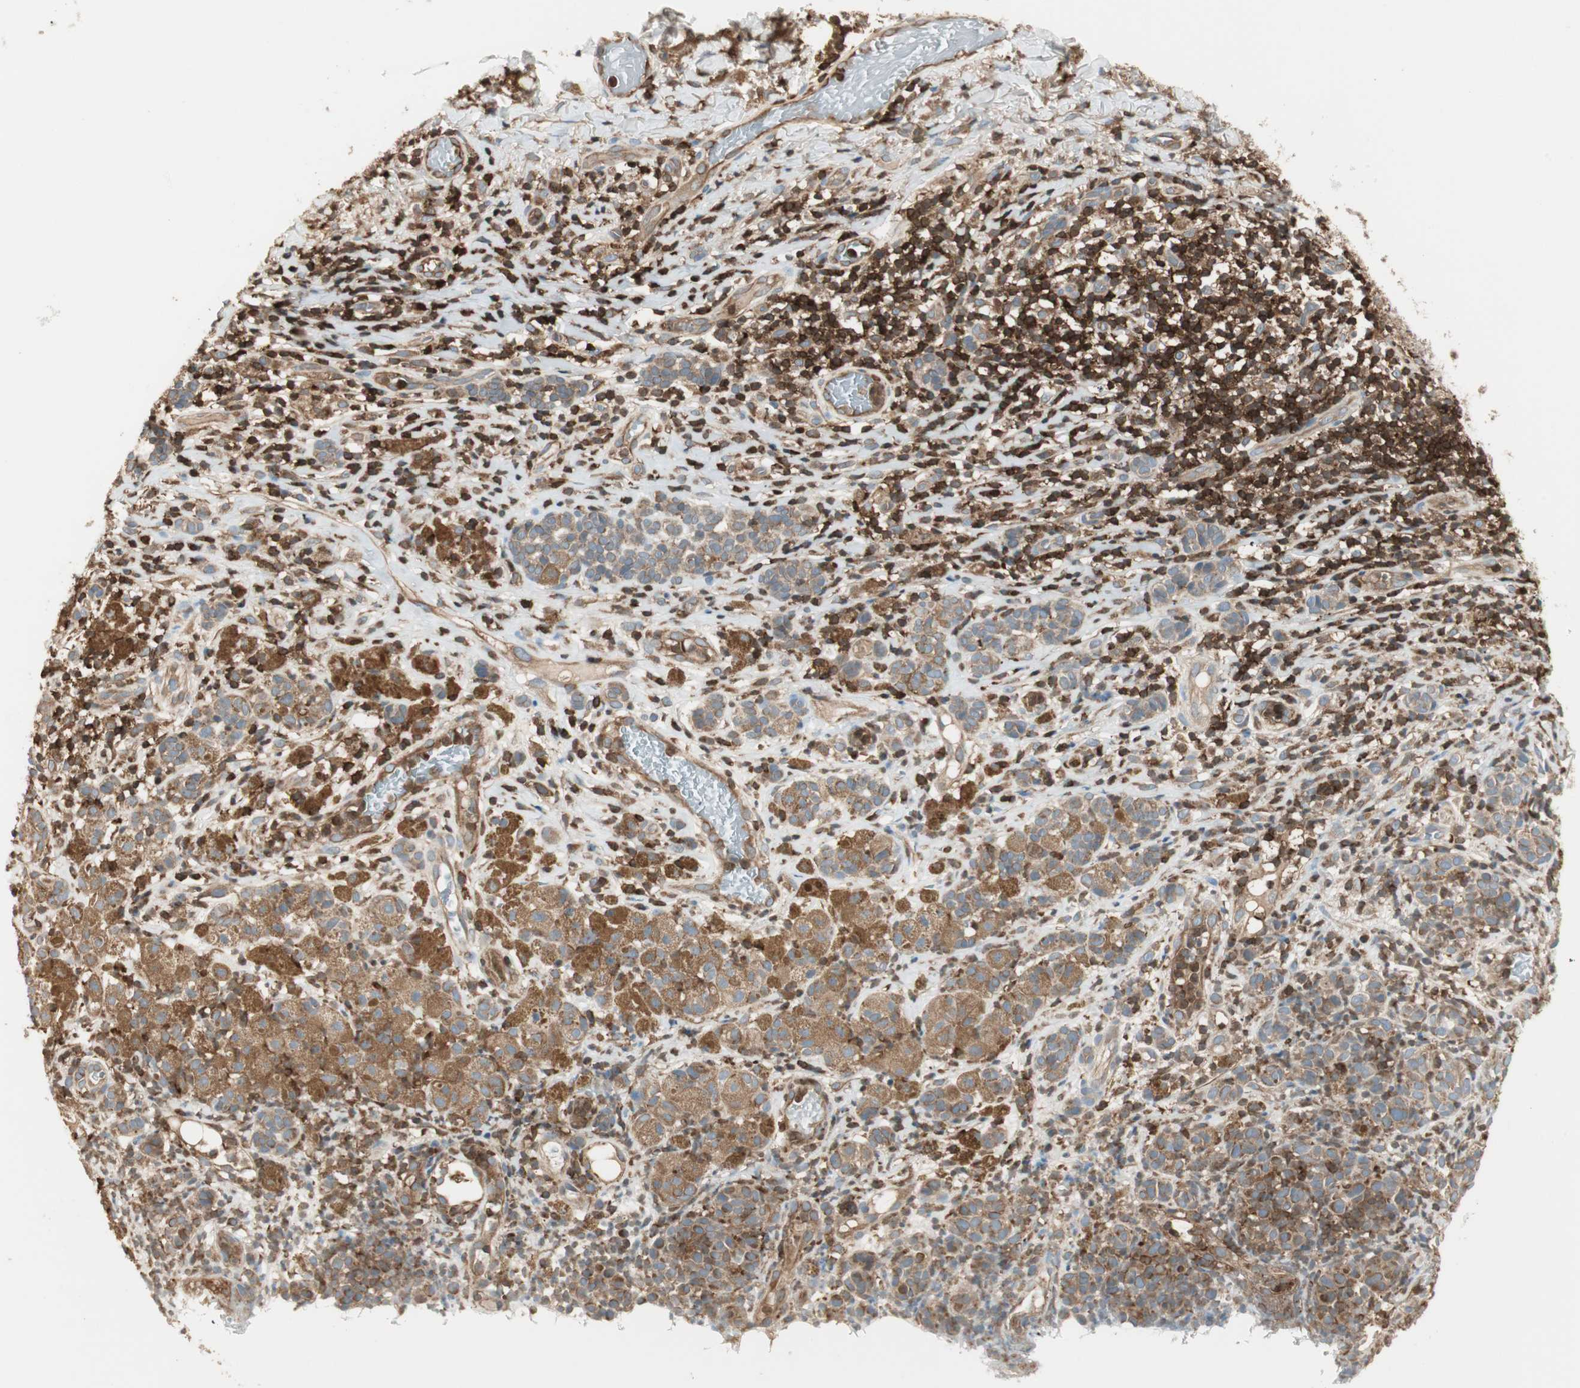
{"staining": {"intensity": "moderate", "quantity": ">75%", "location": "cytoplasmic/membranous"}, "tissue": "melanoma", "cell_type": "Tumor cells", "image_type": "cancer", "snomed": [{"axis": "morphology", "description": "Malignant melanoma, NOS"}, {"axis": "topography", "description": "Skin"}], "caption": "Brown immunohistochemical staining in human melanoma displays moderate cytoplasmic/membranous positivity in about >75% of tumor cells.", "gene": "CRLF3", "patient": {"sex": "male", "age": 64}}